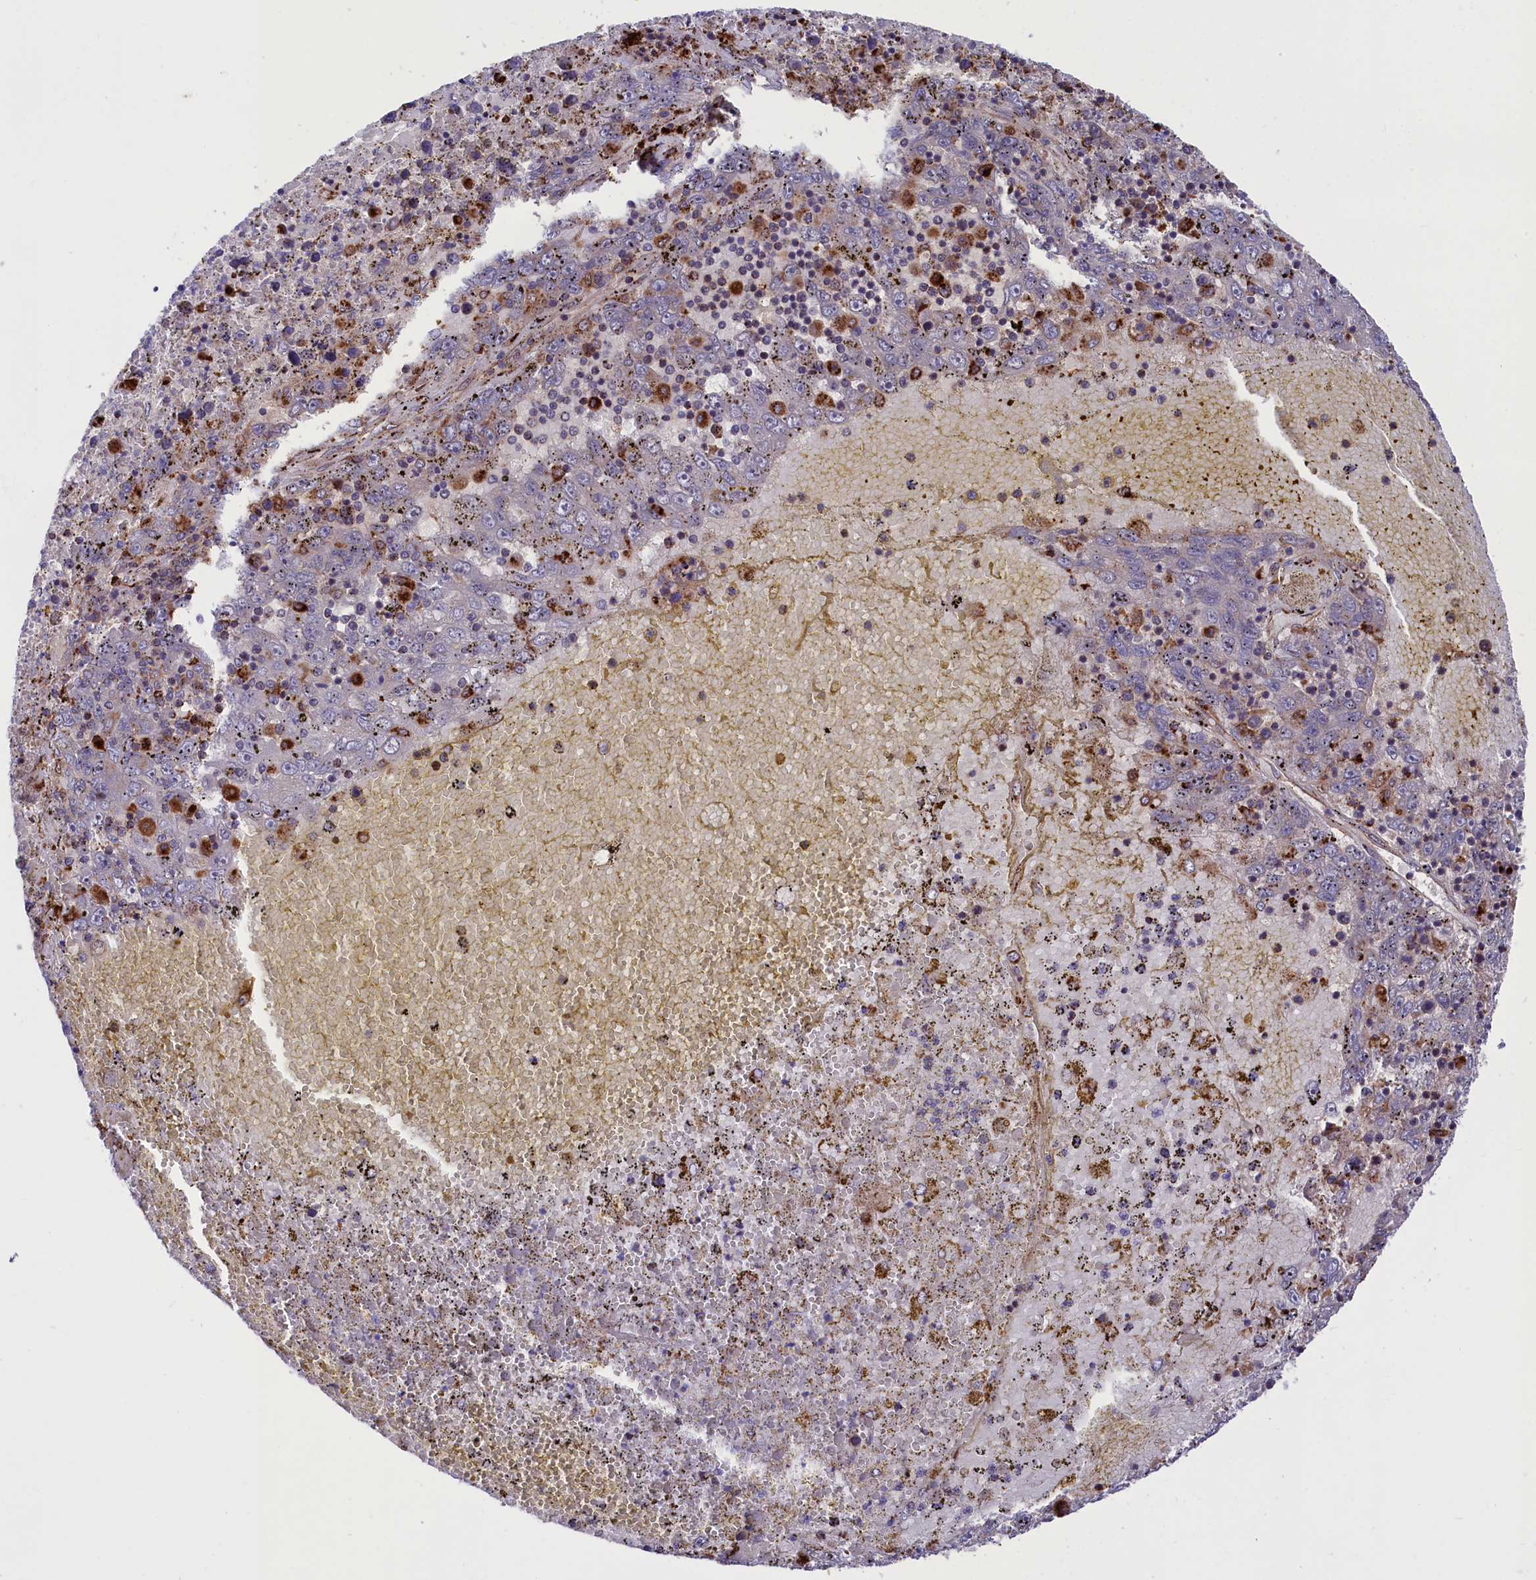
{"staining": {"intensity": "negative", "quantity": "none", "location": "none"}, "tissue": "liver cancer", "cell_type": "Tumor cells", "image_type": "cancer", "snomed": [{"axis": "morphology", "description": "Carcinoma, Hepatocellular, NOS"}, {"axis": "topography", "description": "Liver"}], "caption": "IHC histopathology image of hepatocellular carcinoma (liver) stained for a protein (brown), which reveals no staining in tumor cells.", "gene": "MAN2B1", "patient": {"sex": "male", "age": 49}}